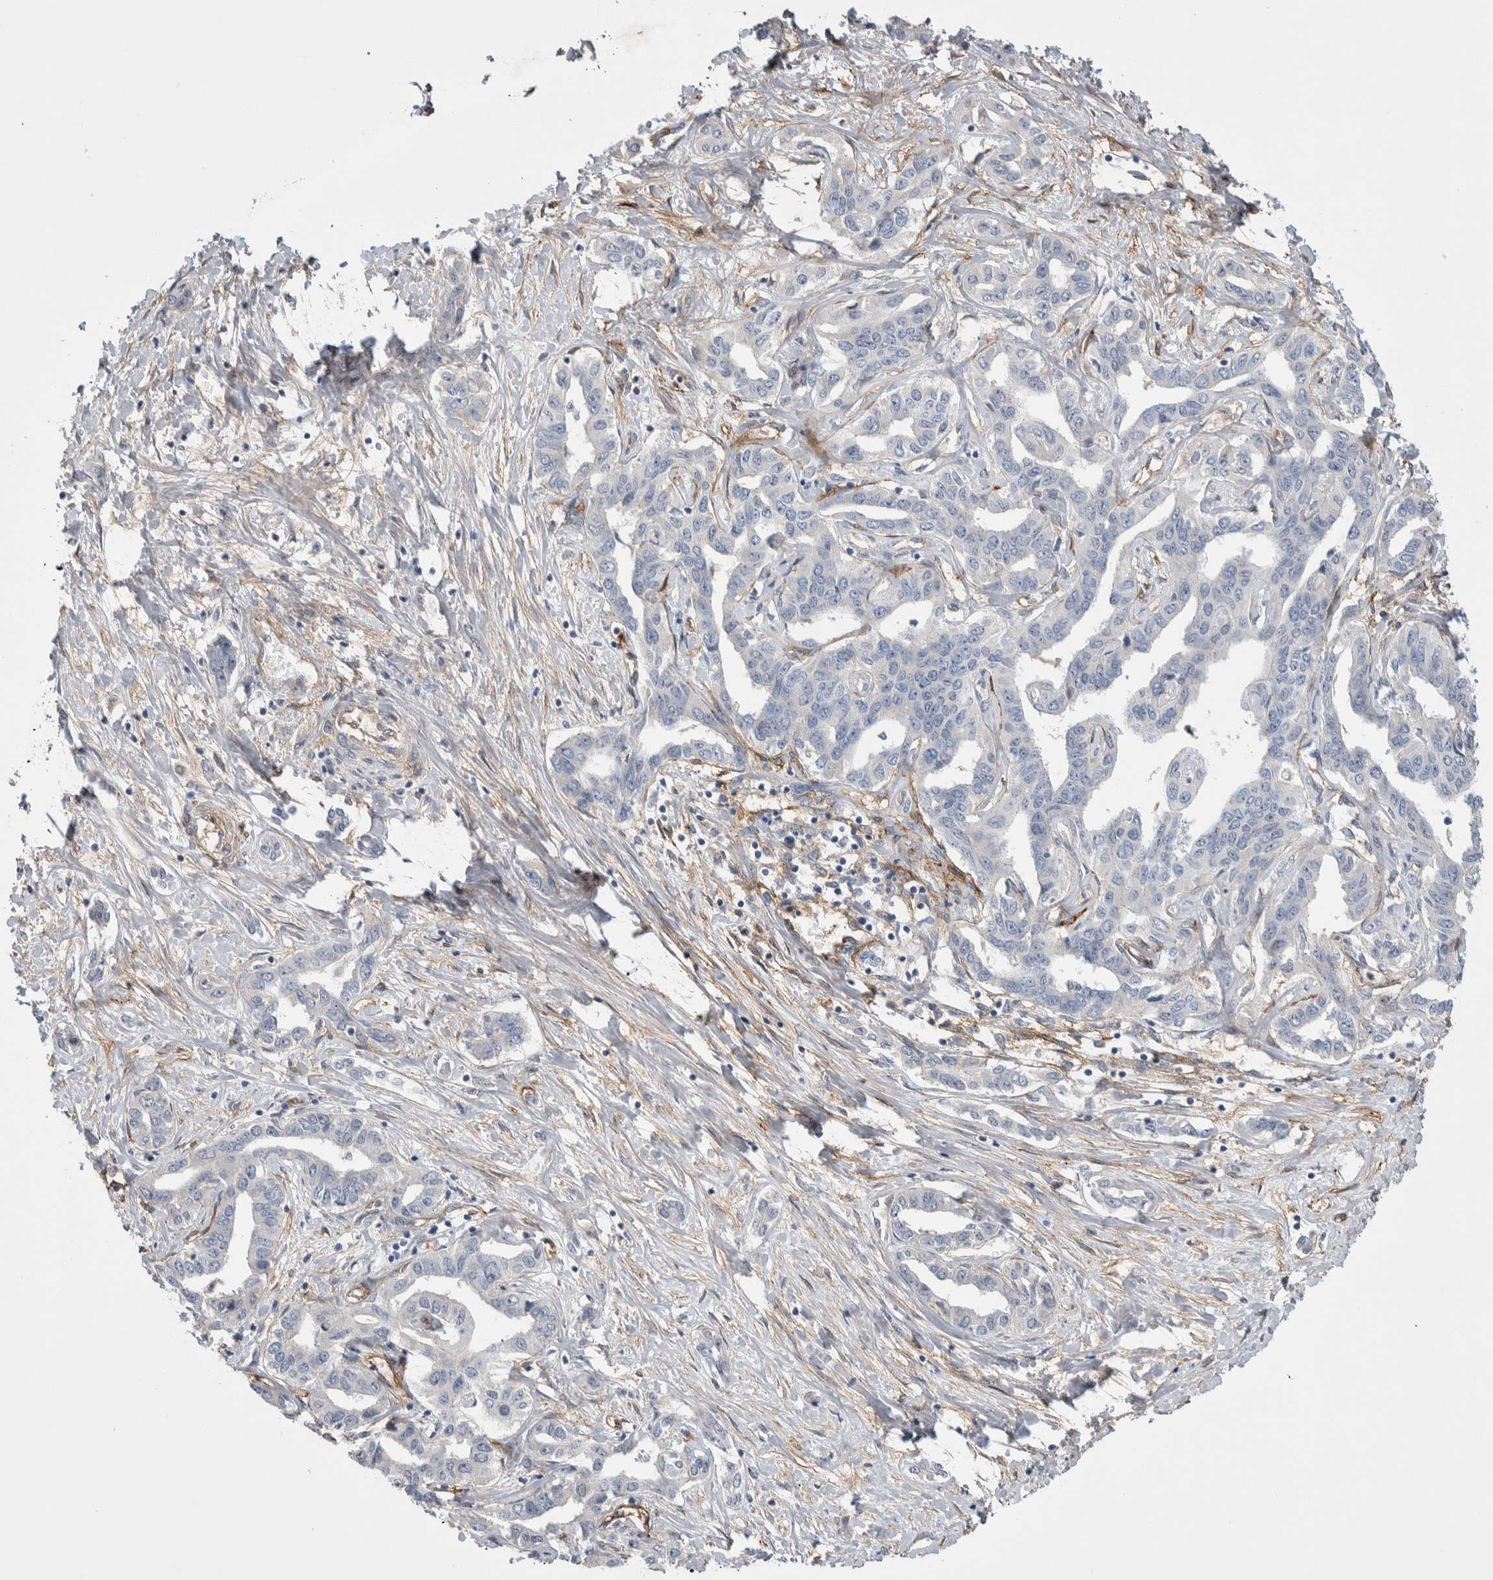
{"staining": {"intensity": "negative", "quantity": "none", "location": "none"}, "tissue": "liver cancer", "cell_type": "Tumor cells", "image_type": "cancer", "snomed": [{"axis": "morphology", "description": "Cholangiocarcinoma"}, {"axis": "topography", "description": "Liver"}], "caption": "Image shows no protein positivity in tumor cells of liver cancer tissue.", "gene": "CEP131", "patient": {"sex": "male", "age": 59}}